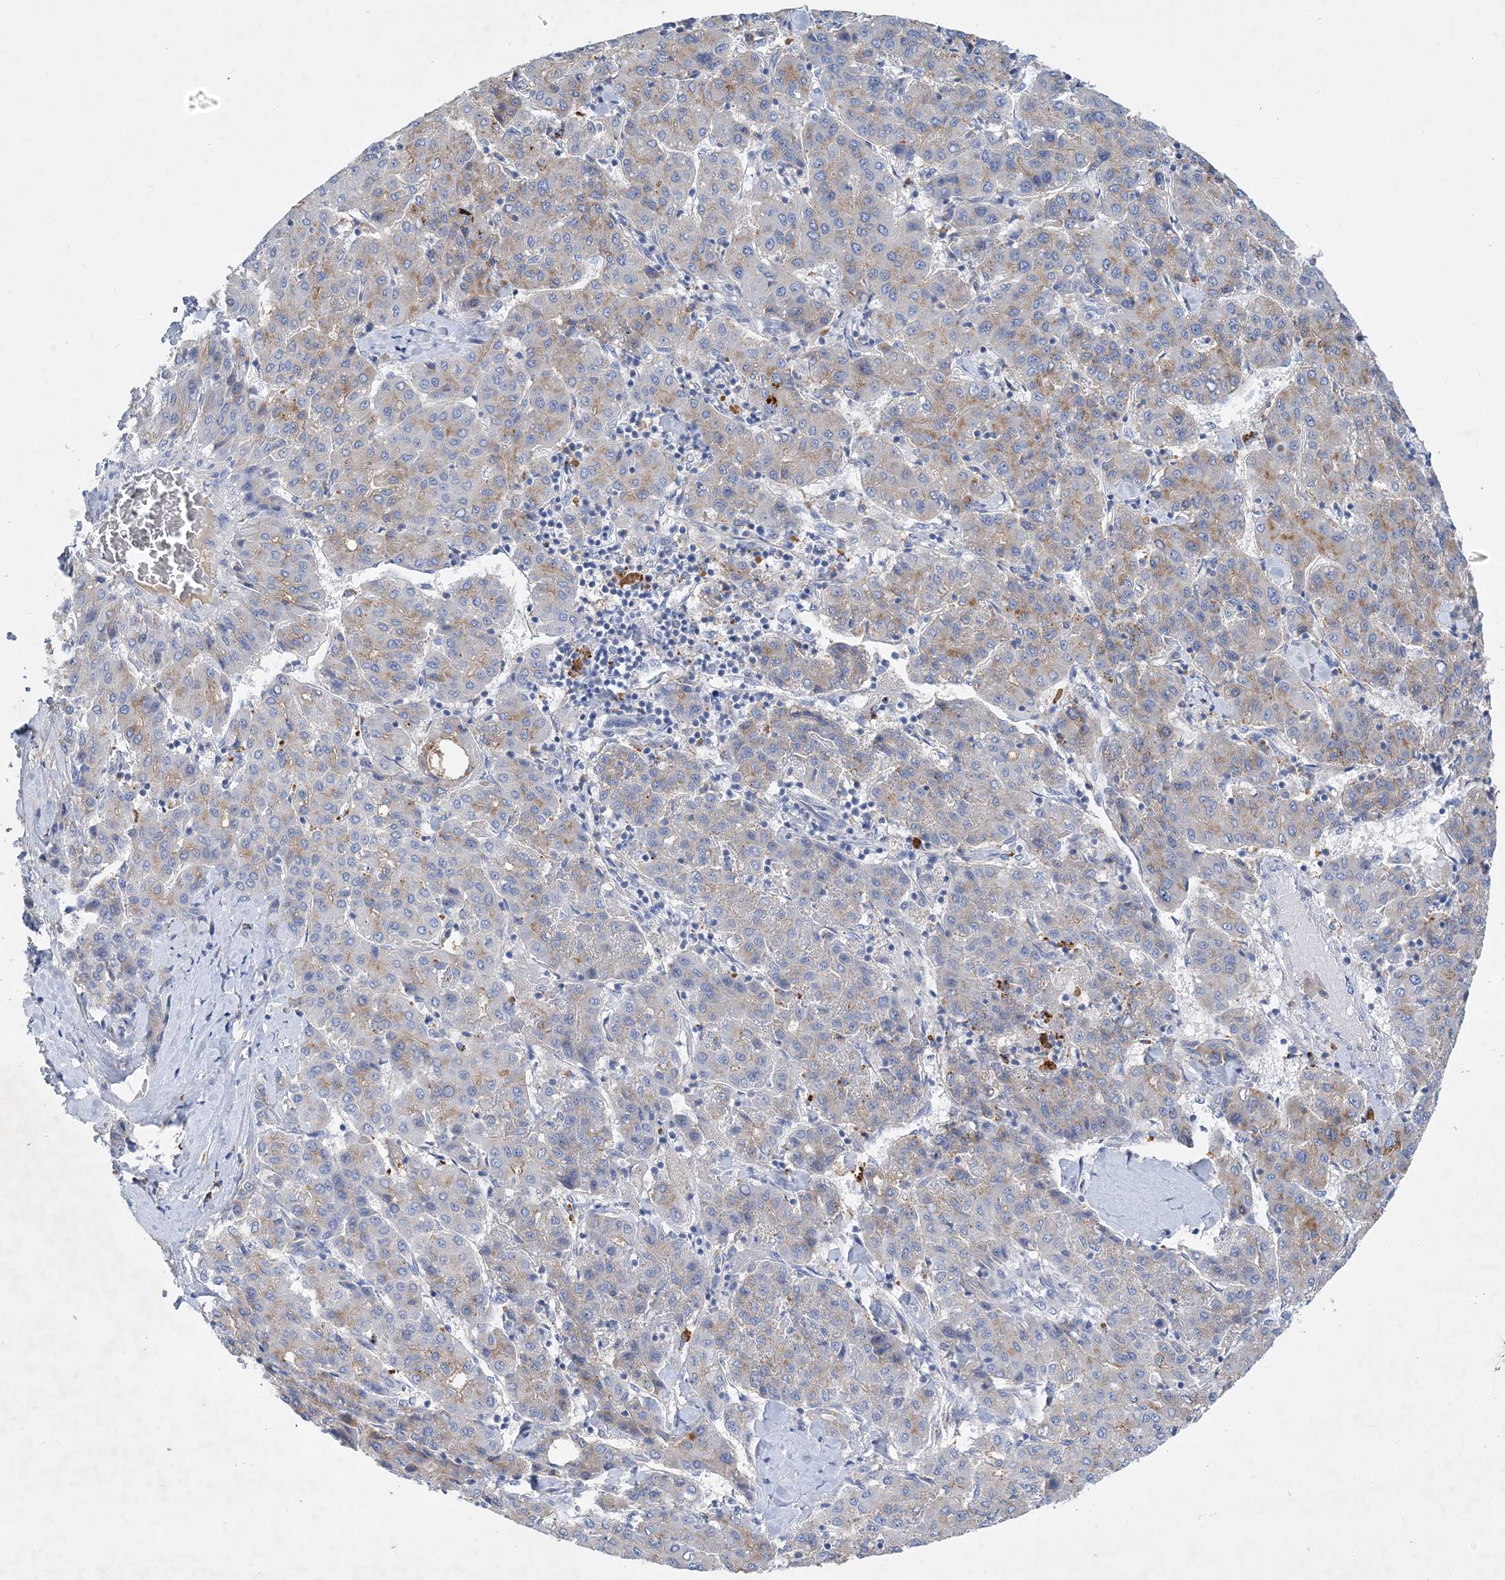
{"staining": {"intensity": "moderate", "quantity": "<25%", "location": "cytoplasmic/membranous"}, "tissue": "liver cancer", "cell_type": "Tumor cells", "image_type": "cancer", "snomed": [{"axis": "morphology", "description": "Carcinoma, Hepatocellular, NOS"}, {"axis": "topography", "description": "Liver"}], "caption": "Liver cancer stained for a protein displays moderate cytoplasmic/membranous positivity in tumor cells. (Stains: DAB in brown, nuclei in blue, Microscopy: brightfield microscopy at high magnification).", "gene": "GRINA", "patient": {"sex": "male", "age": 65}}